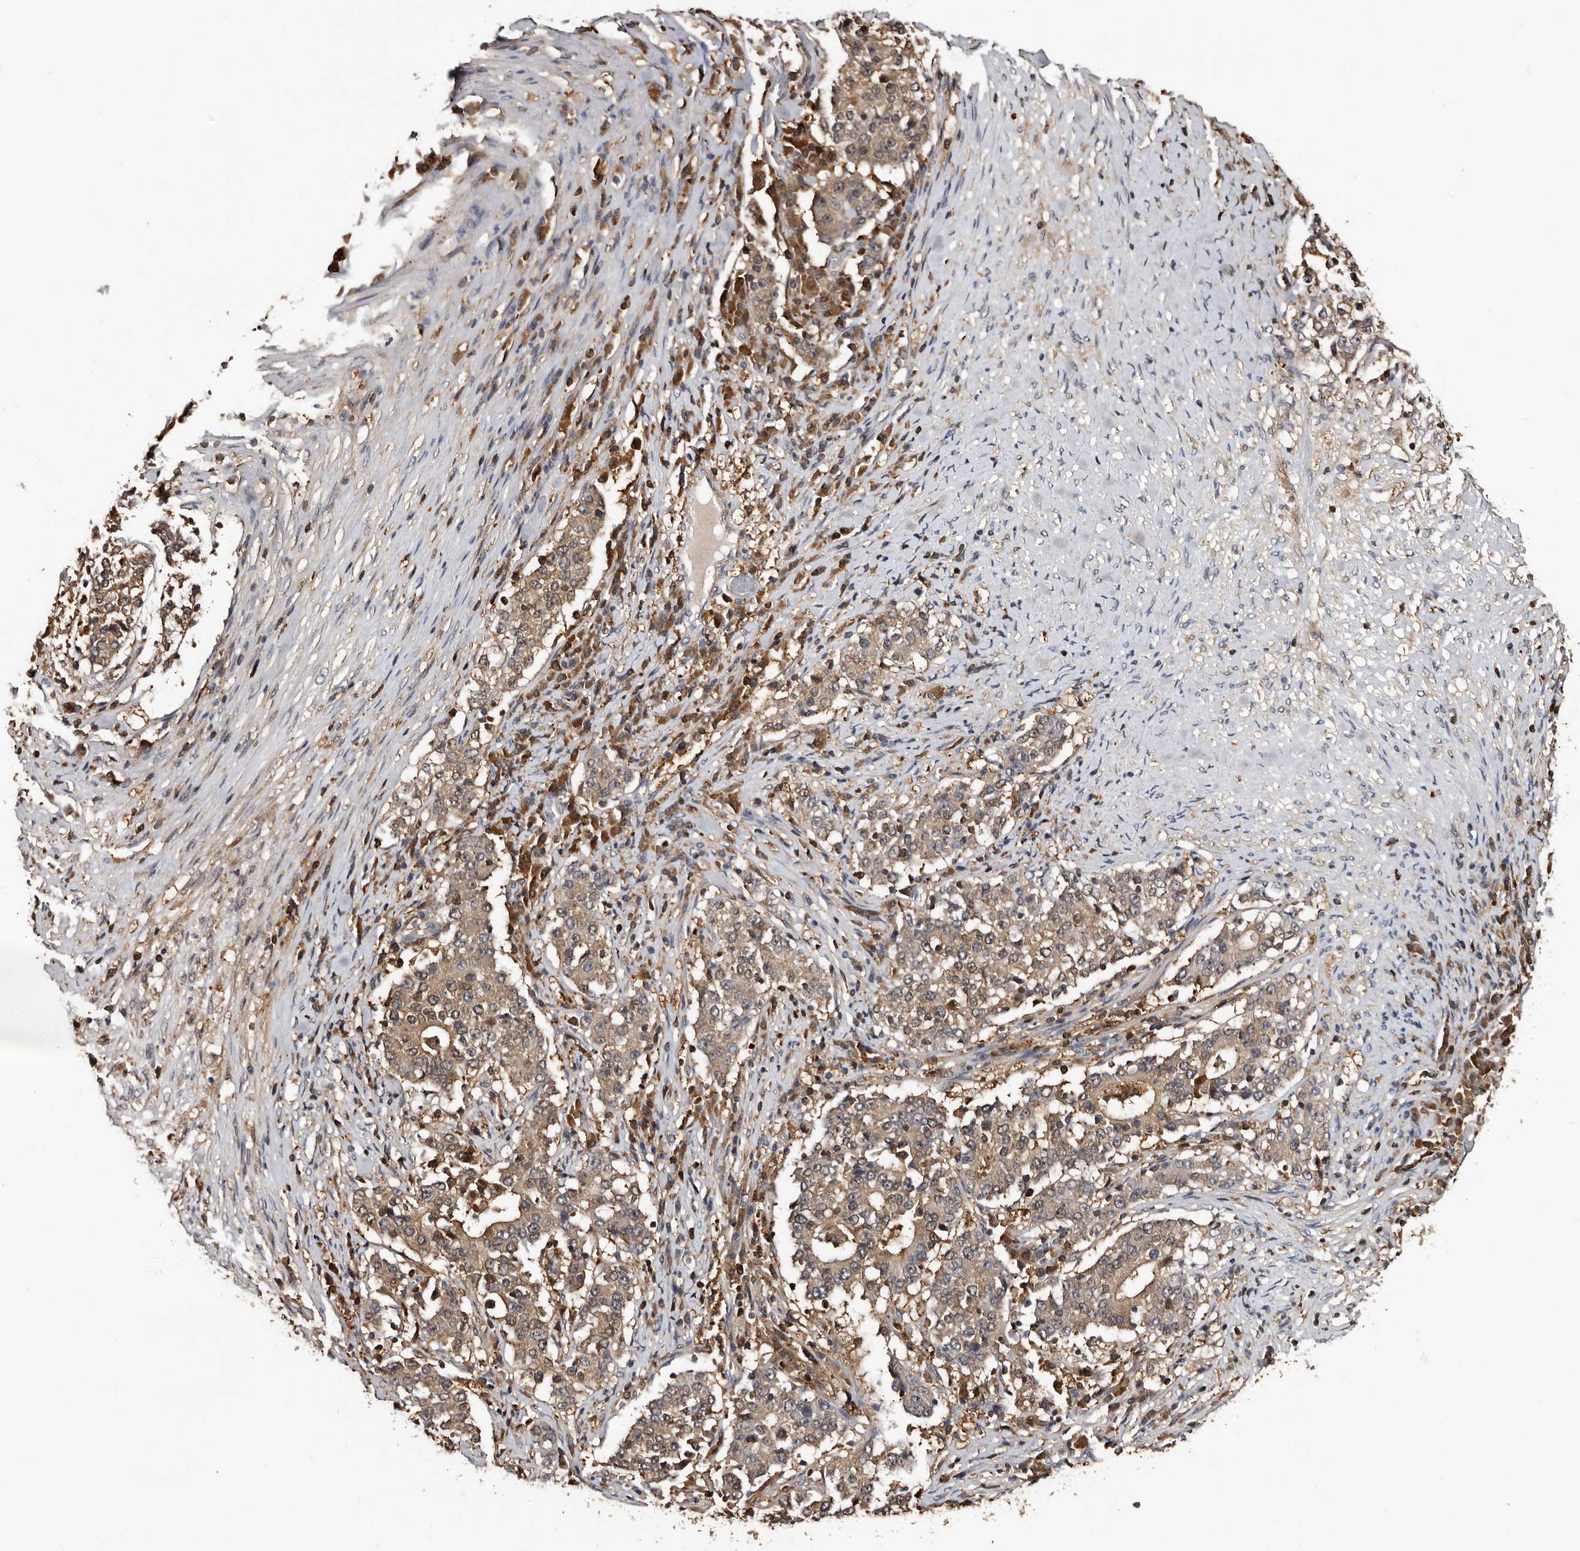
{"staining": {"intensity": "weak", "quantity": ">75%", "location": "cytoplasmic/membranous"}, "tissue": "stomach cancer", "cell_type": "Tumor cells", "image_type": "cancer", "snomed": [{"axis": "morphology", "description": "Adenocarcinoma, NOS"}, {"axis": "topography", "description": "Stomach"}], "caption": "Approximately >75% of tumor cells in human stomach cancer display weak cytoplasmic/membranous protein expression as visualized by brown immunohistochemical staining.", "gene": "DNPH1", "patient": {"sex": "male", "age": 59}}